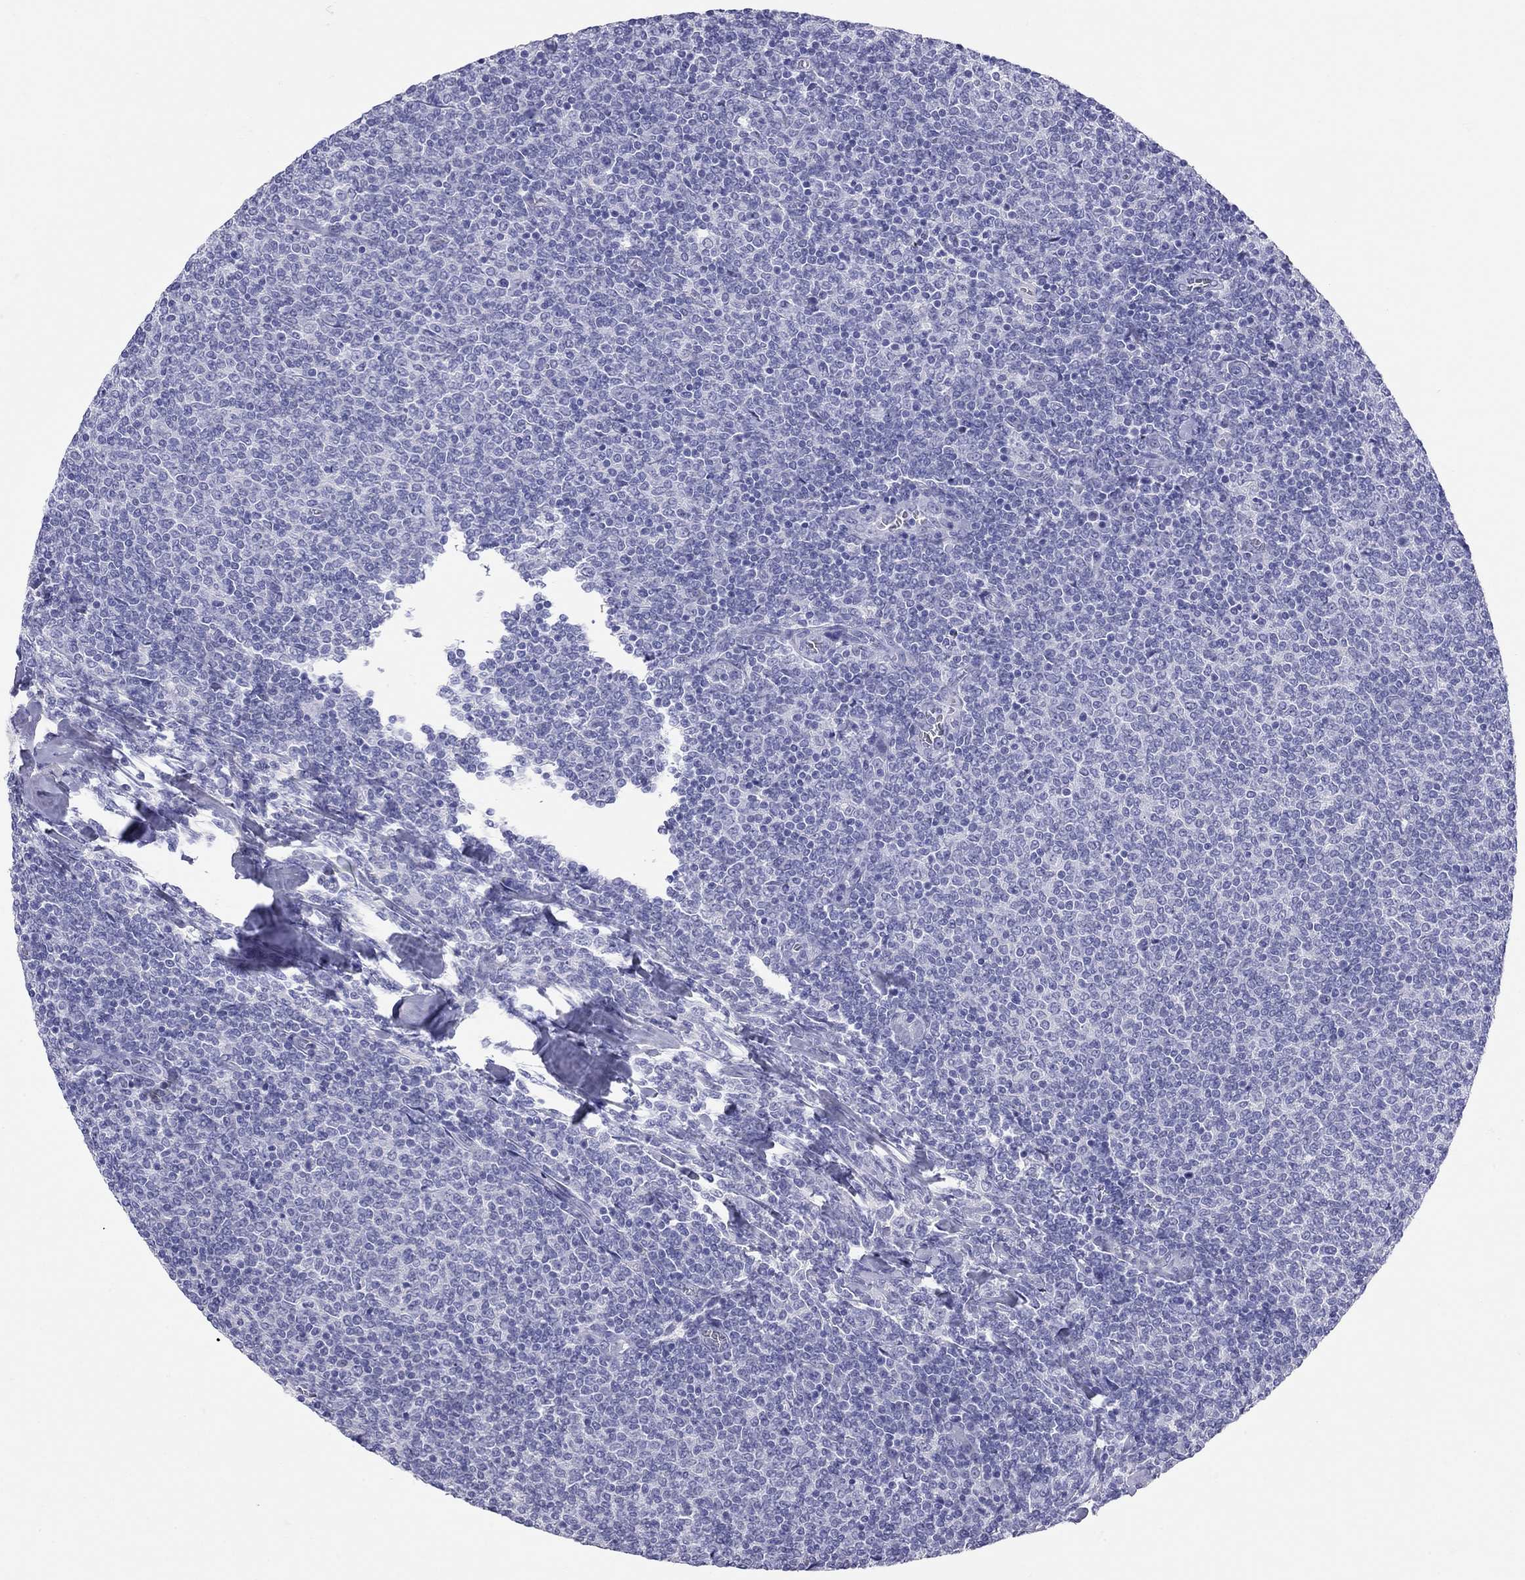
{"staining": {"intensity": "negative", "quantity": "none", "location": "none"}, "tissue": "lymphoma", "cell_type": "Tumor cells", "image_type": "cancer", "snomed": [{"axis": "morphology", "description": "Malignant lymphoma, non-Hodgkin's type, Low grade"}, {"axis": "topography", "description": "Lymph node"}], "caption": "Immunohistochemistry micrograph of neoplastic tissue: human lymphoma stained with DAB (3,3'-diaminobenzidine) demonstrates no significant protein staining in tumor cells.", "gene": "GRIA2", "patient": {"sex": "male", "age": 52}}